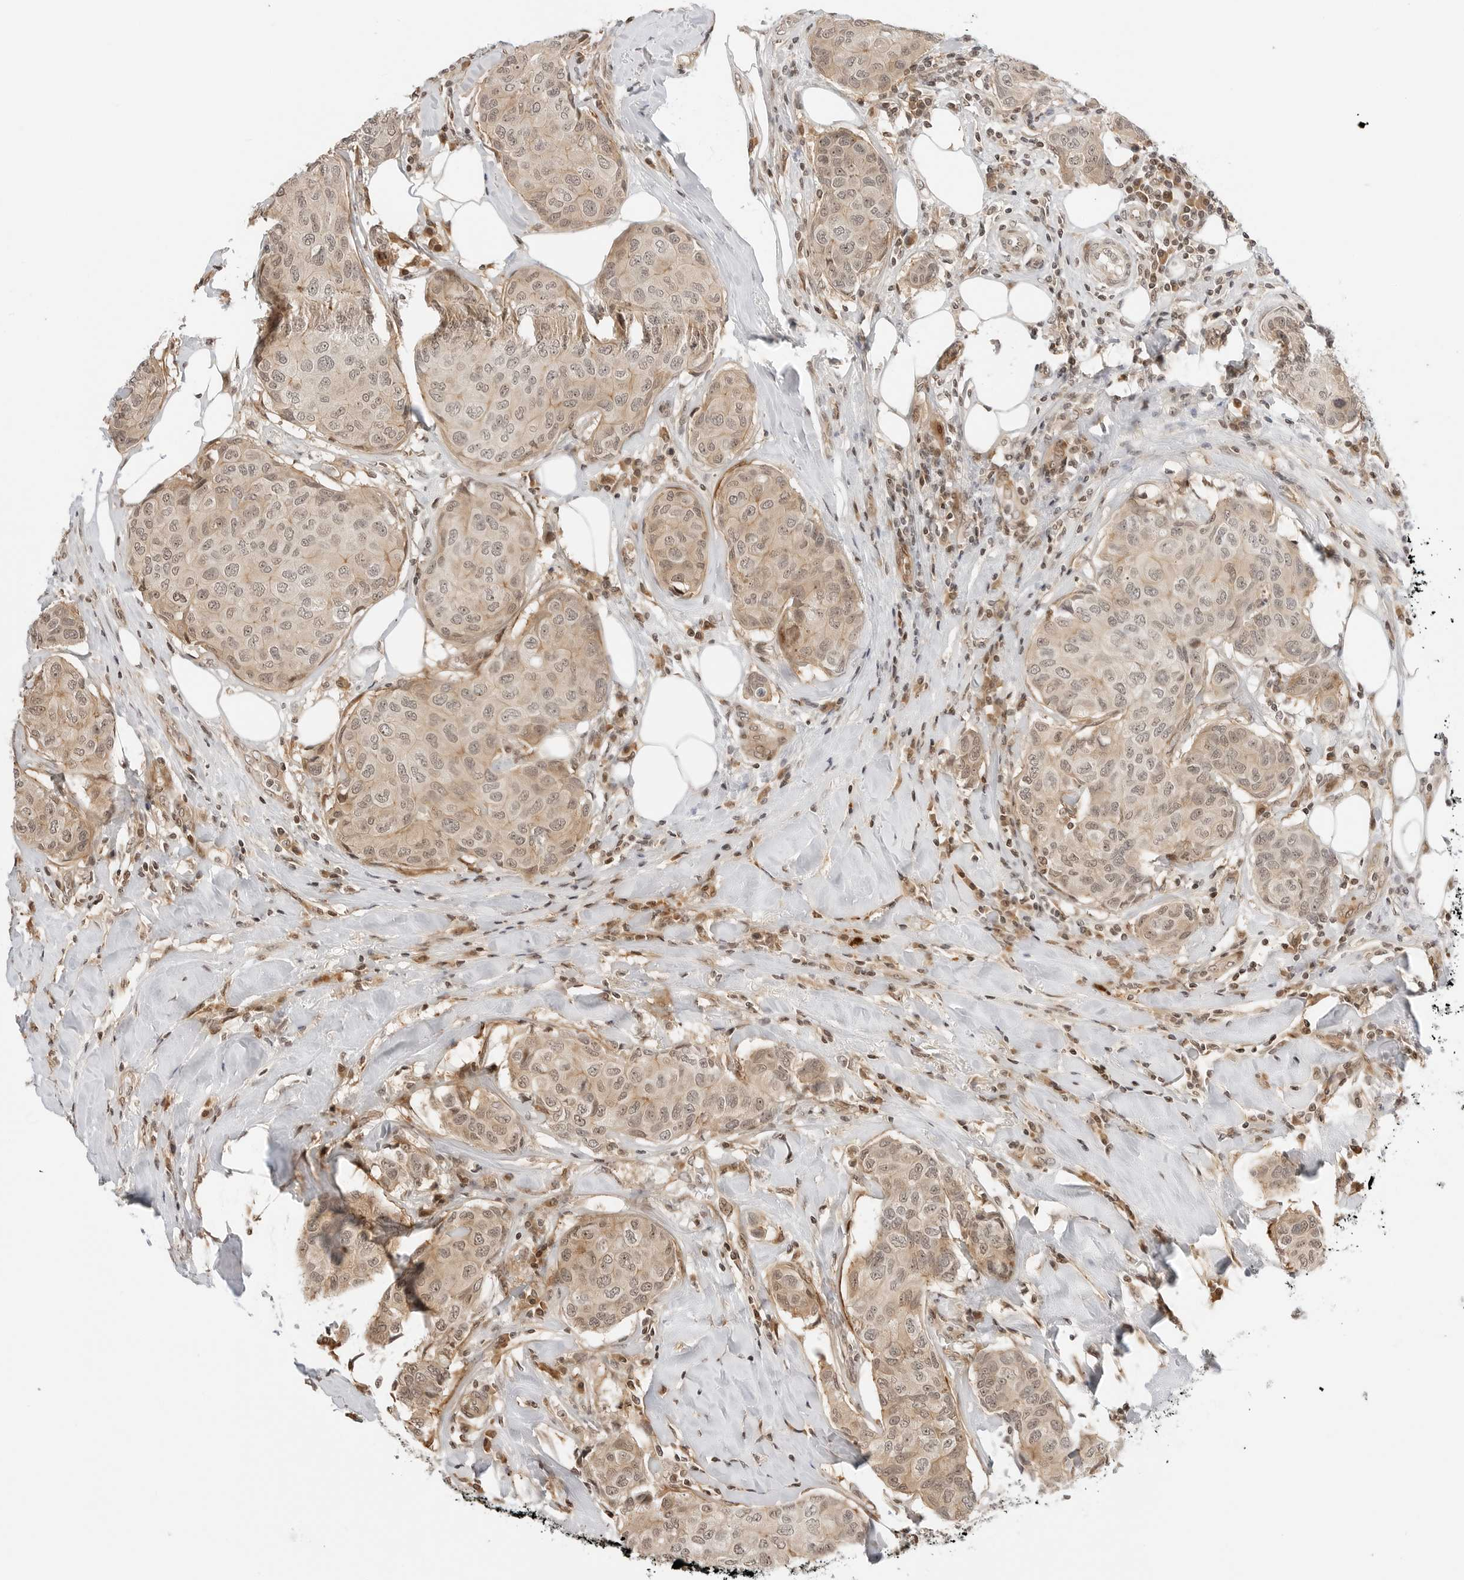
{"staining": {"intensity": "weak", "quantity": ">75%", "location": "cytoplasmic/membranous,nuclear"}, "tissue": "breast cancer", "cell_type": "Tumor cells", "image_type": "cancer", "snomed": [{"axis": "morphology", "description": "Duct carcinoma"}, {"axis": "topography", "description": "Breast"}], "caption": "A brown stain highlights weak cytoplasmic/membranous and nuclear positivity of a protein in human breast cancer (intraductal carcinoma) tumor cells.", "gene": "GEM", "patient": {"sex": "female", "age": 80}}